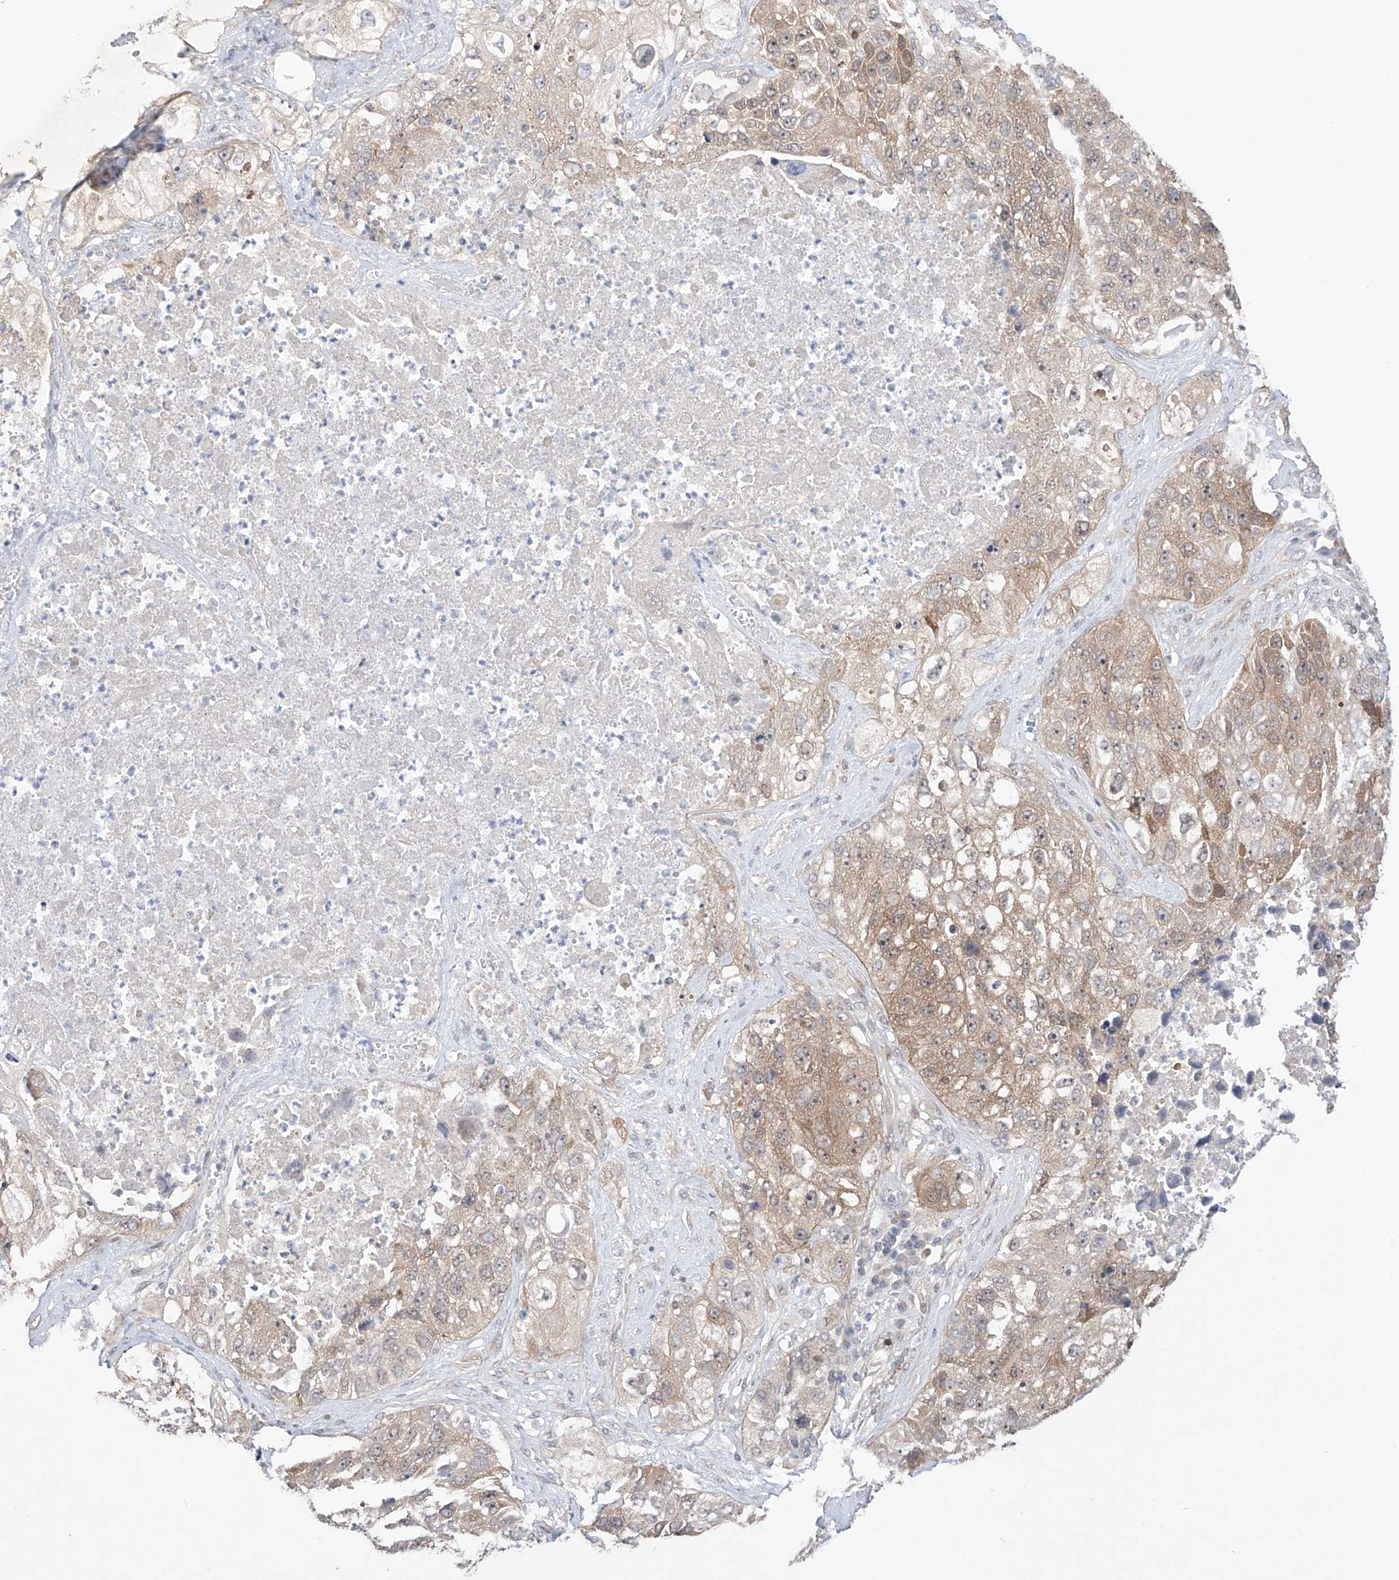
{"staining": {"intensity": "weak", "quantity": ">75%", "location": "cytoplasmic/membranous"}, "tissue": "lung cancer", "cell_type": "Tumor cells", "image_type": "cancer", "snomed": [{"axis": "morphology", "description": "Squamous cell carcinoma, NOS"}, {"axis": "topography", "description": "Lung"}], "caption": "An immunohistochemistry histopathology image of tumor tissue is shown. Protein staining in brown shows weak cytoplasmic/membranous positivity in squamous cell carcinoma (lung) within tumor cells.", "gene": "TSR2", "patient": {"sex": "male", "age": 61}}